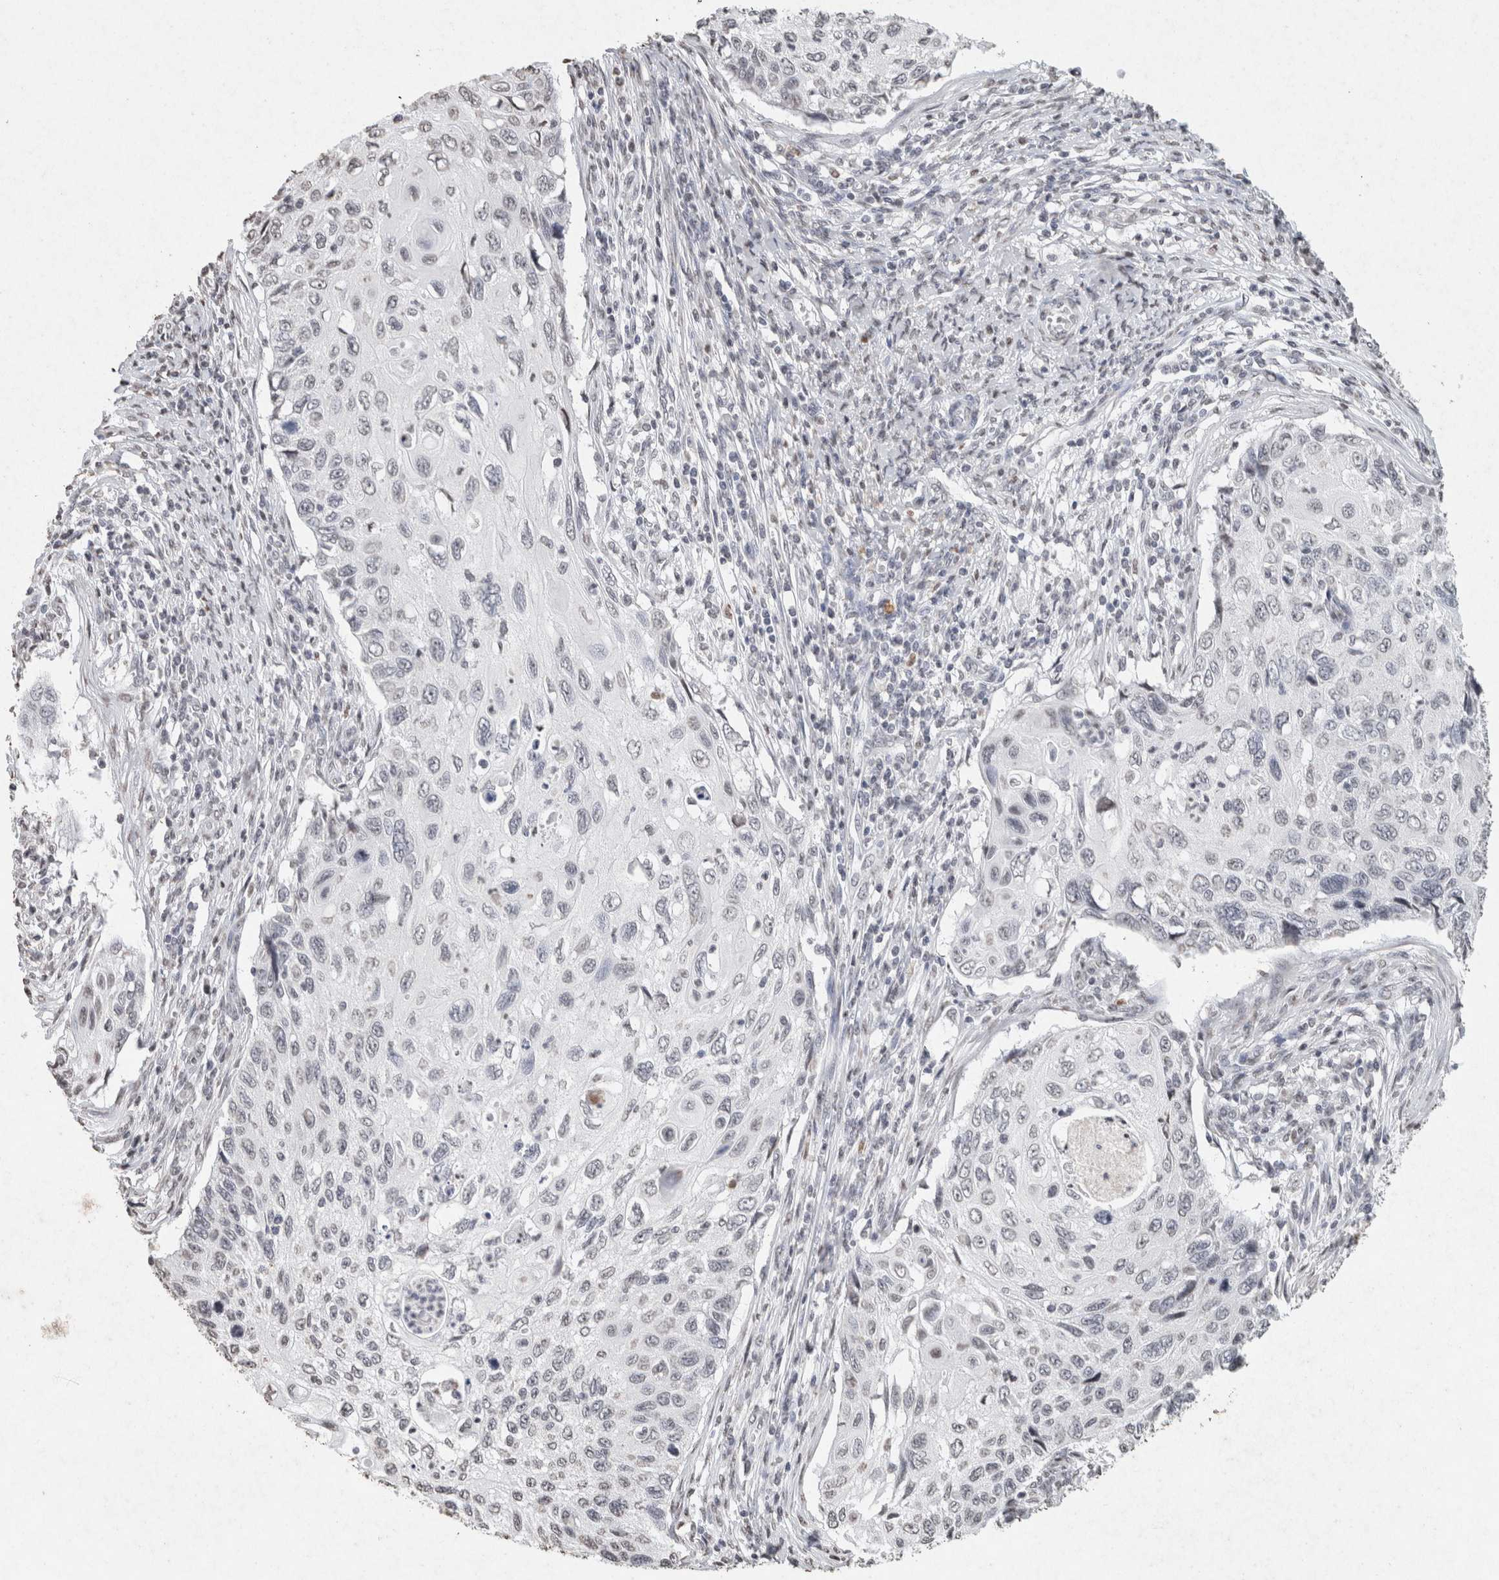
{"staining": {"intensity": "negative", "quantity": "none", "location": "none"}, "tissue": "cervical cancer", "cell_type": "Tumor cells", "image_type": "cancer", "snomed": [{"axis": "morphology", "description": "Squamous cell carcinoma, NOS"}, {"axis": "topography", "description": "Cervix"}], "caption": "DAB immunohistochemical staining of cervical cancer (squamous cell carcinoma) shows no significant staining in tumor cells. The staining is performed using DAB (3,3'-diaminobenzidine) brown chromogen with nuclei counter-stained in using hematoxylin.", "gene": "CNTN1", "patient": {"sex": "female", "age": 70}}